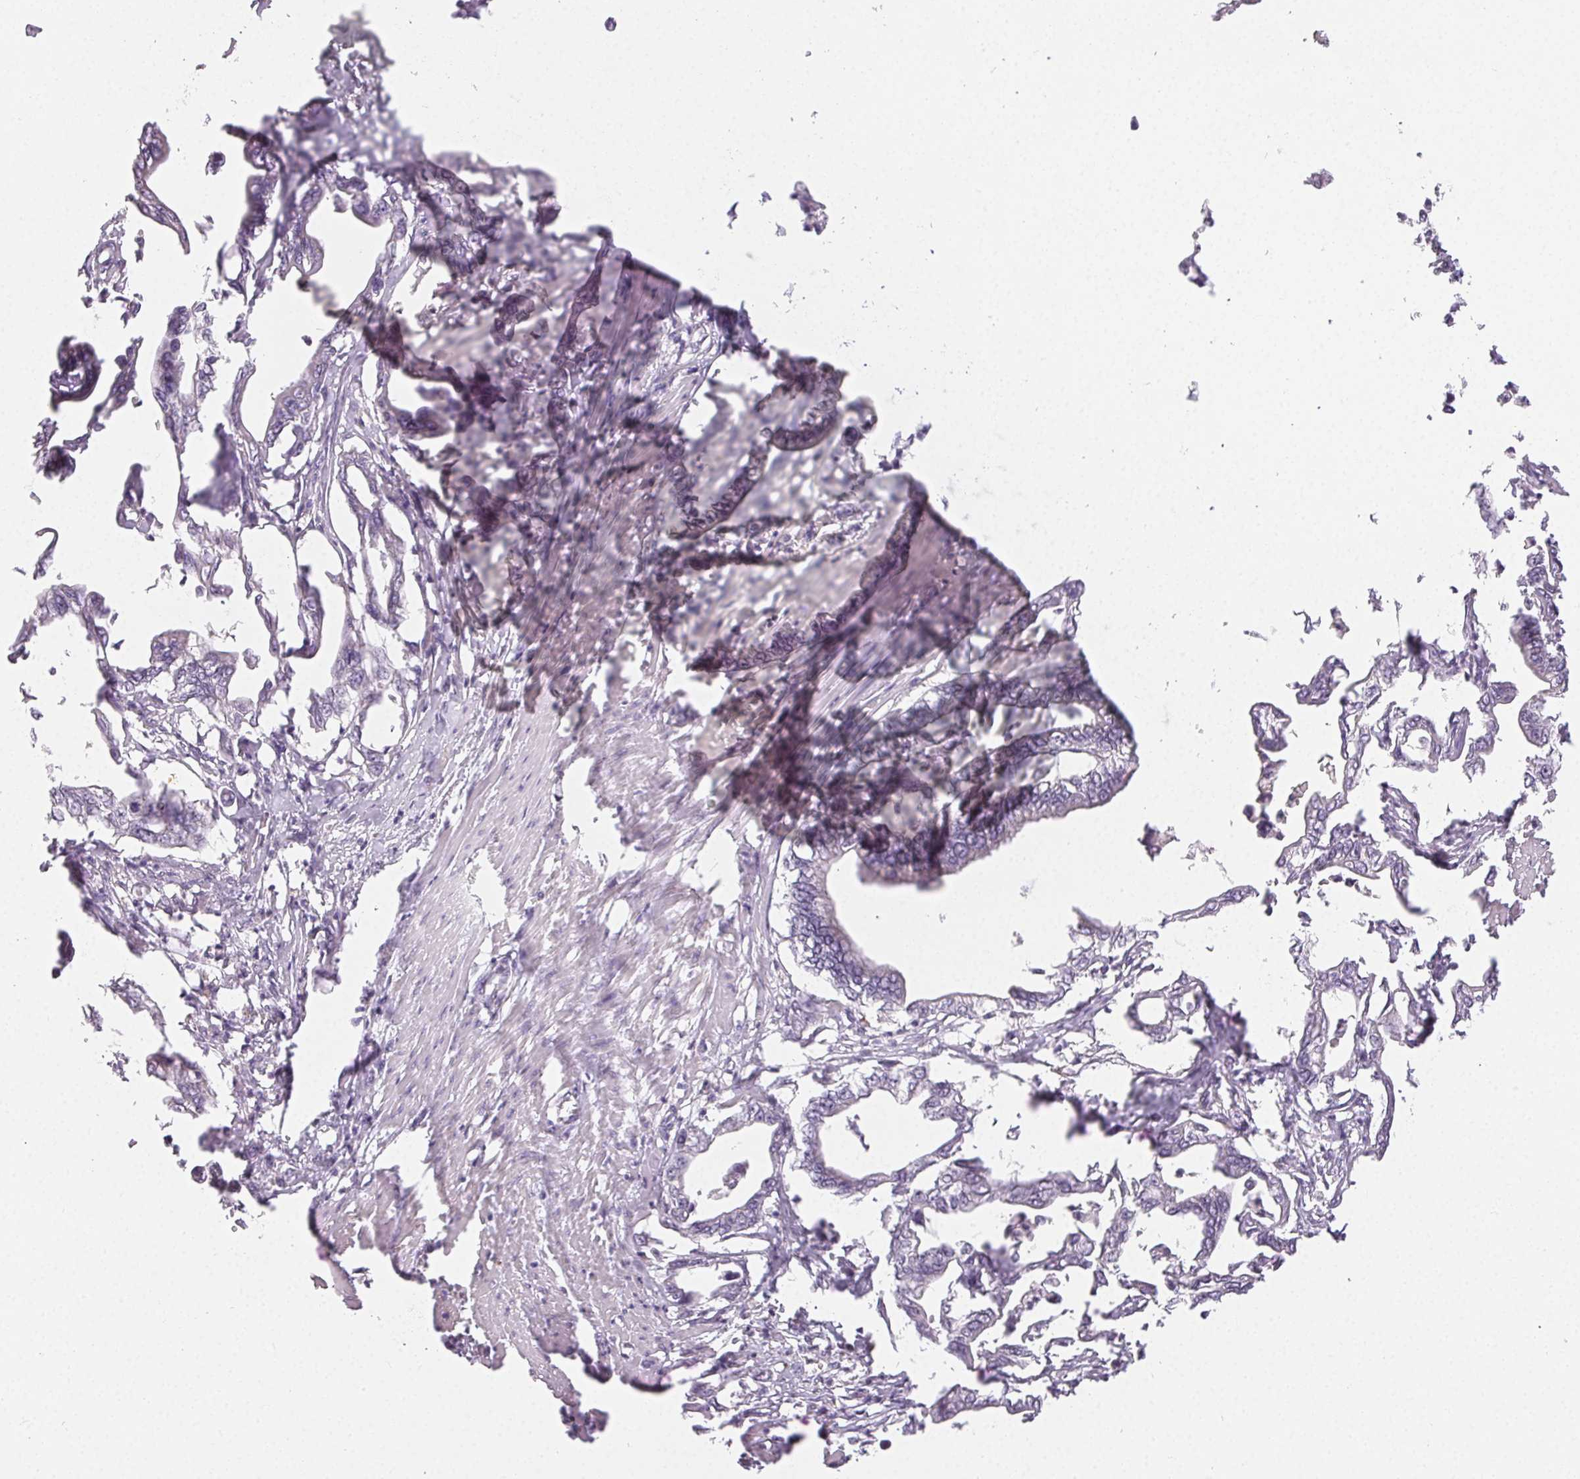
{"staining": {"intensity": "negative", "quantity": "none", "location": "none"}, "tissue": "pancreatic cancer", "cell_type": "Tumor cells", "image_type": "cancer", "snomed": [{"axis": "morphology", "description": "Adenocarcinoma, NOS"}, {"axis": "topography", "description": "Pancreas"}], "caption": "Immunohistochemical staining of human pancreatic adenocarcinoma displays no significant staining in tumor cells.", "gene": "TMEM174", "patient": {"sex": "male", "age": 61}}